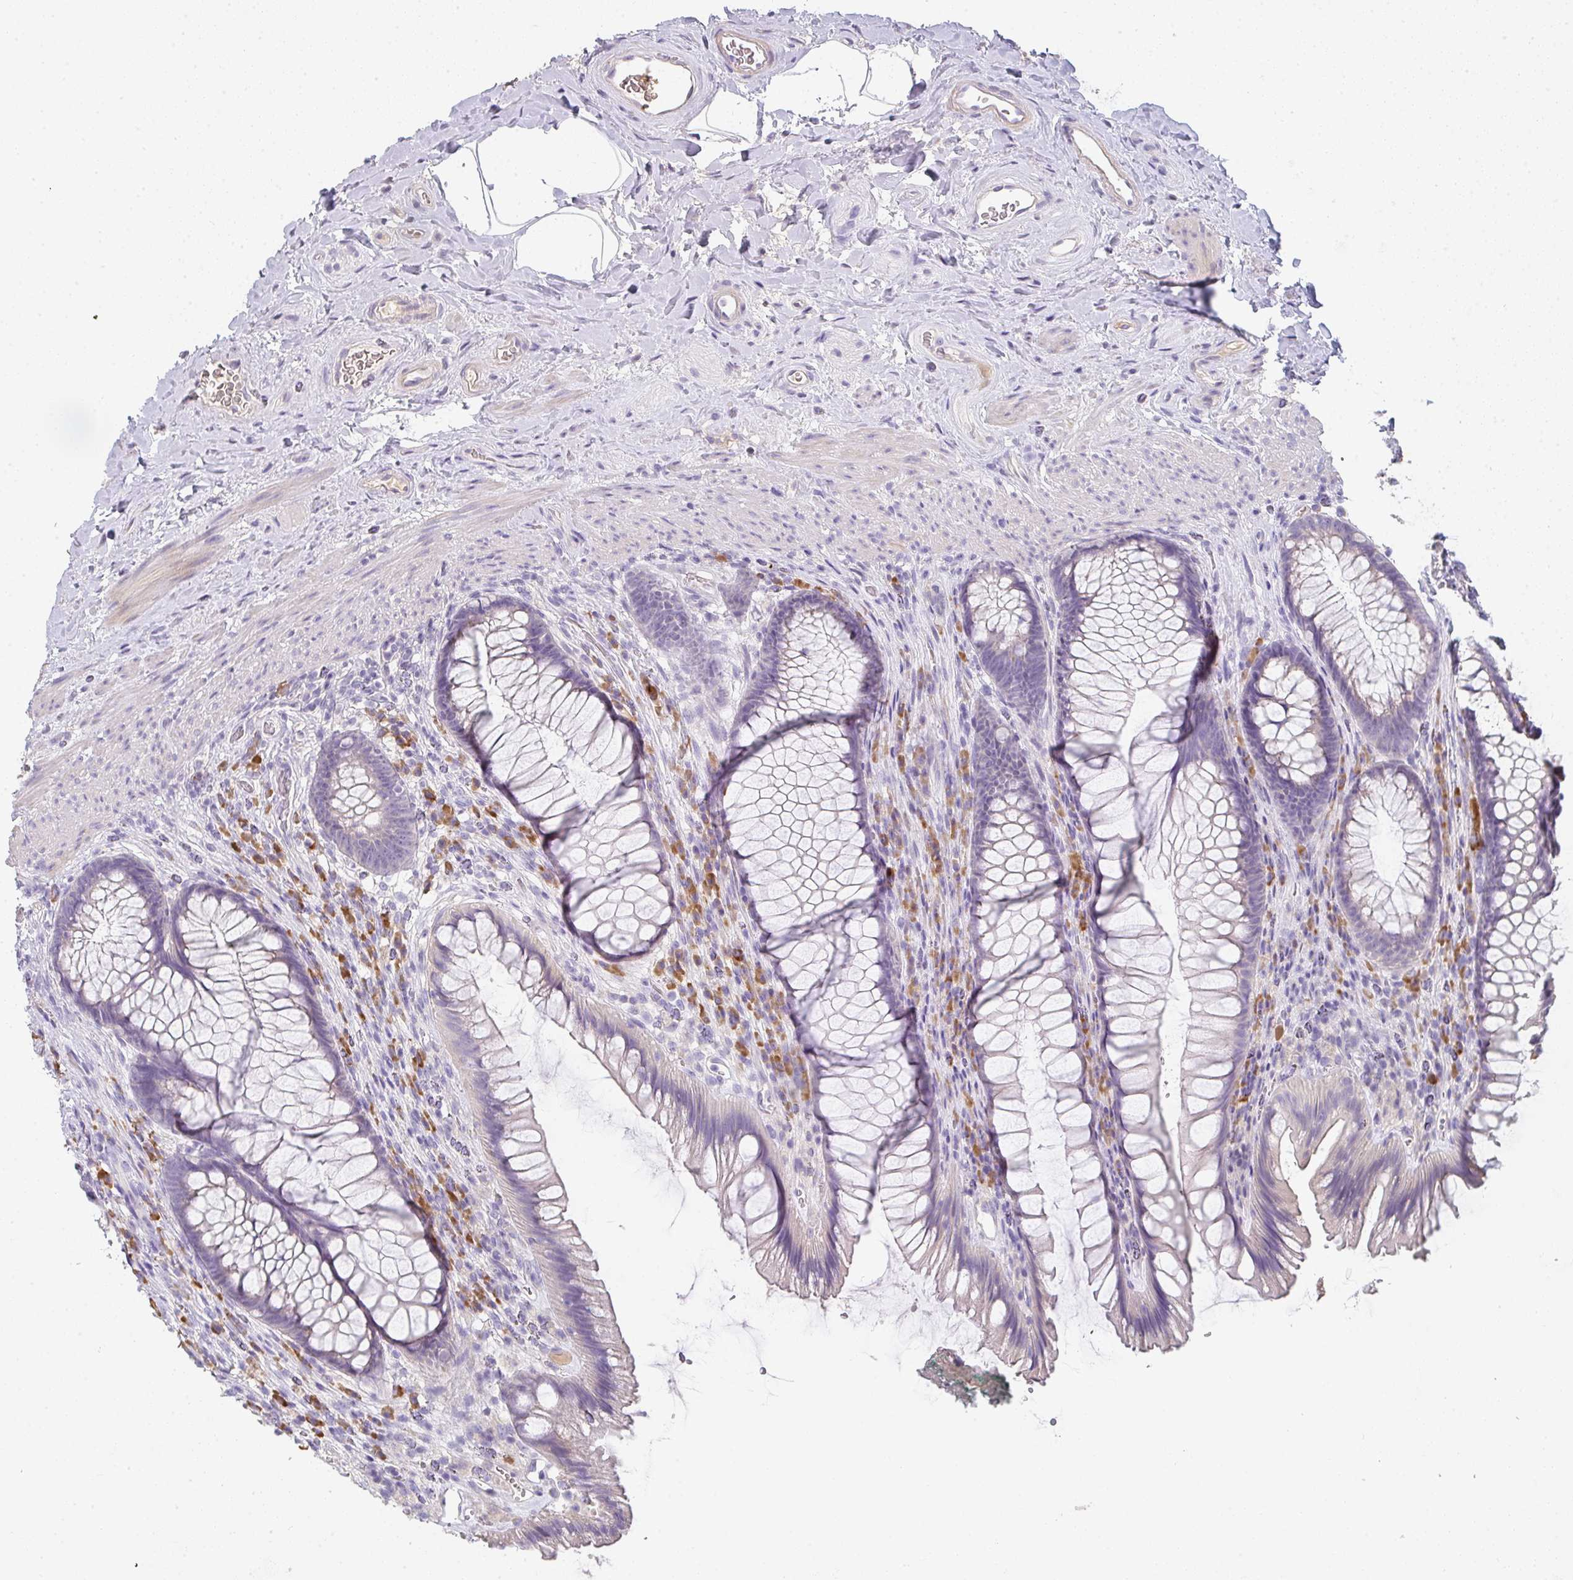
{"staining": {"intensity": "negative", "quantity": "none", "location": "none"}, "tissue": "rectum", "cell_type": "Glandular cells", "image_type": "normal", "snomed": [{"axis": "morphology", "description": "Normal tissue, NOS"}, {"axis": "topography", "description": "Rectum"}], "caption": "Immunohistochemistry (IHC) histopathology image of unremarkable rectum: human rectum stained with DAB (3,3'-diaminobenzidine) shows no significant protein expression in glandular cells.", "gene": "ZNF215", "patient": {"sex": "male", "age": 53}}